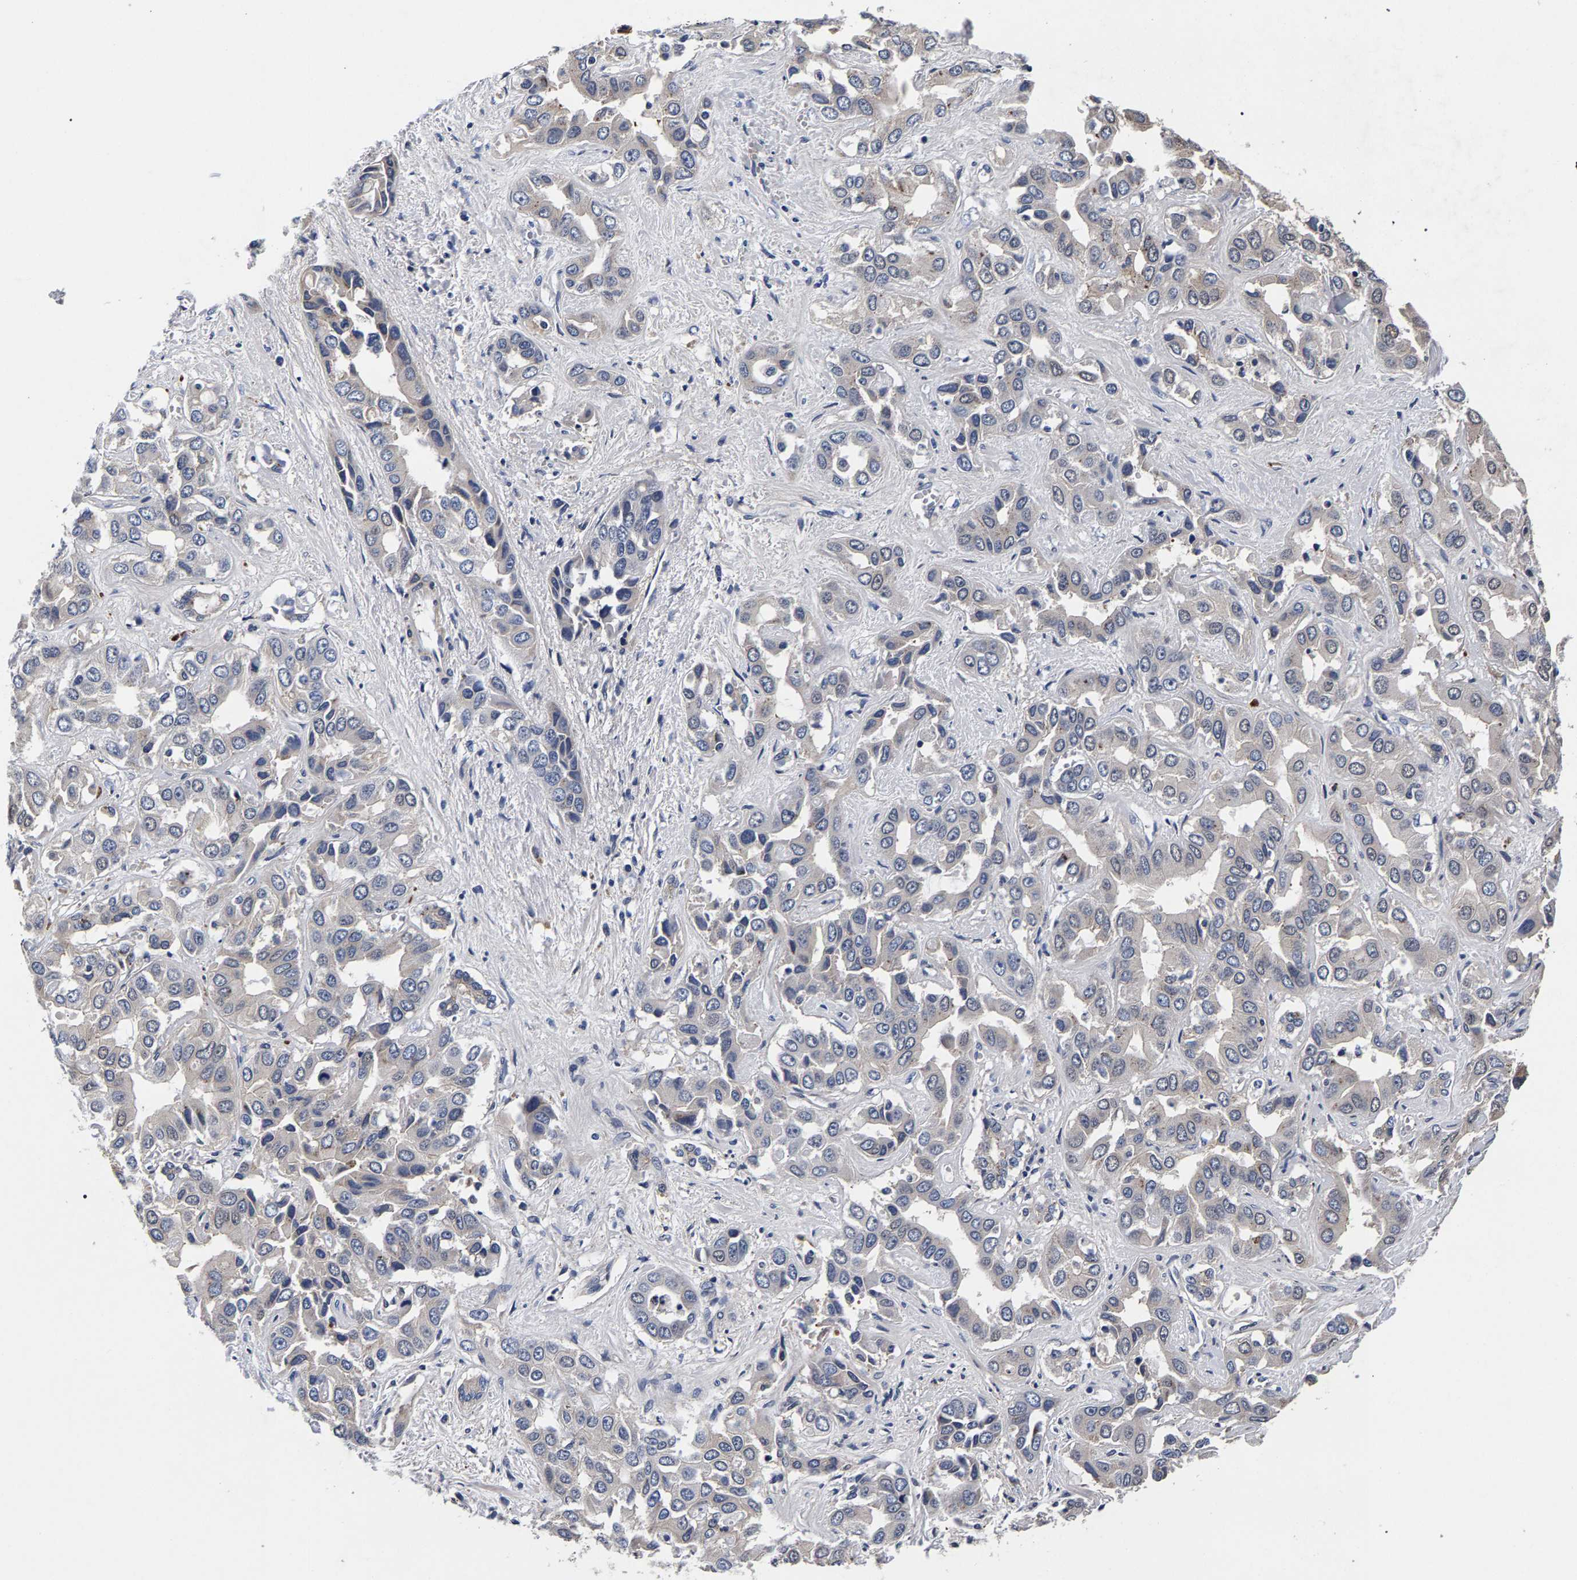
{"staining": {"intensity": "negative", "quantity": "none", "location": "none"}, "tissue": "liver cancer", "cell_type": "Tumor cells", "image_type": "cancer", "snomed": [{"axis": "morphology", "description": "Cholangiocarcinoma"}, {"axis": "topography", "description": "Liver"}], "caption": "There is no significant staining in tumor cells of cholangiocarcinoma (liver).", "gene": "MARCHF7", "patient": {"sex": "female", "age": 52}}